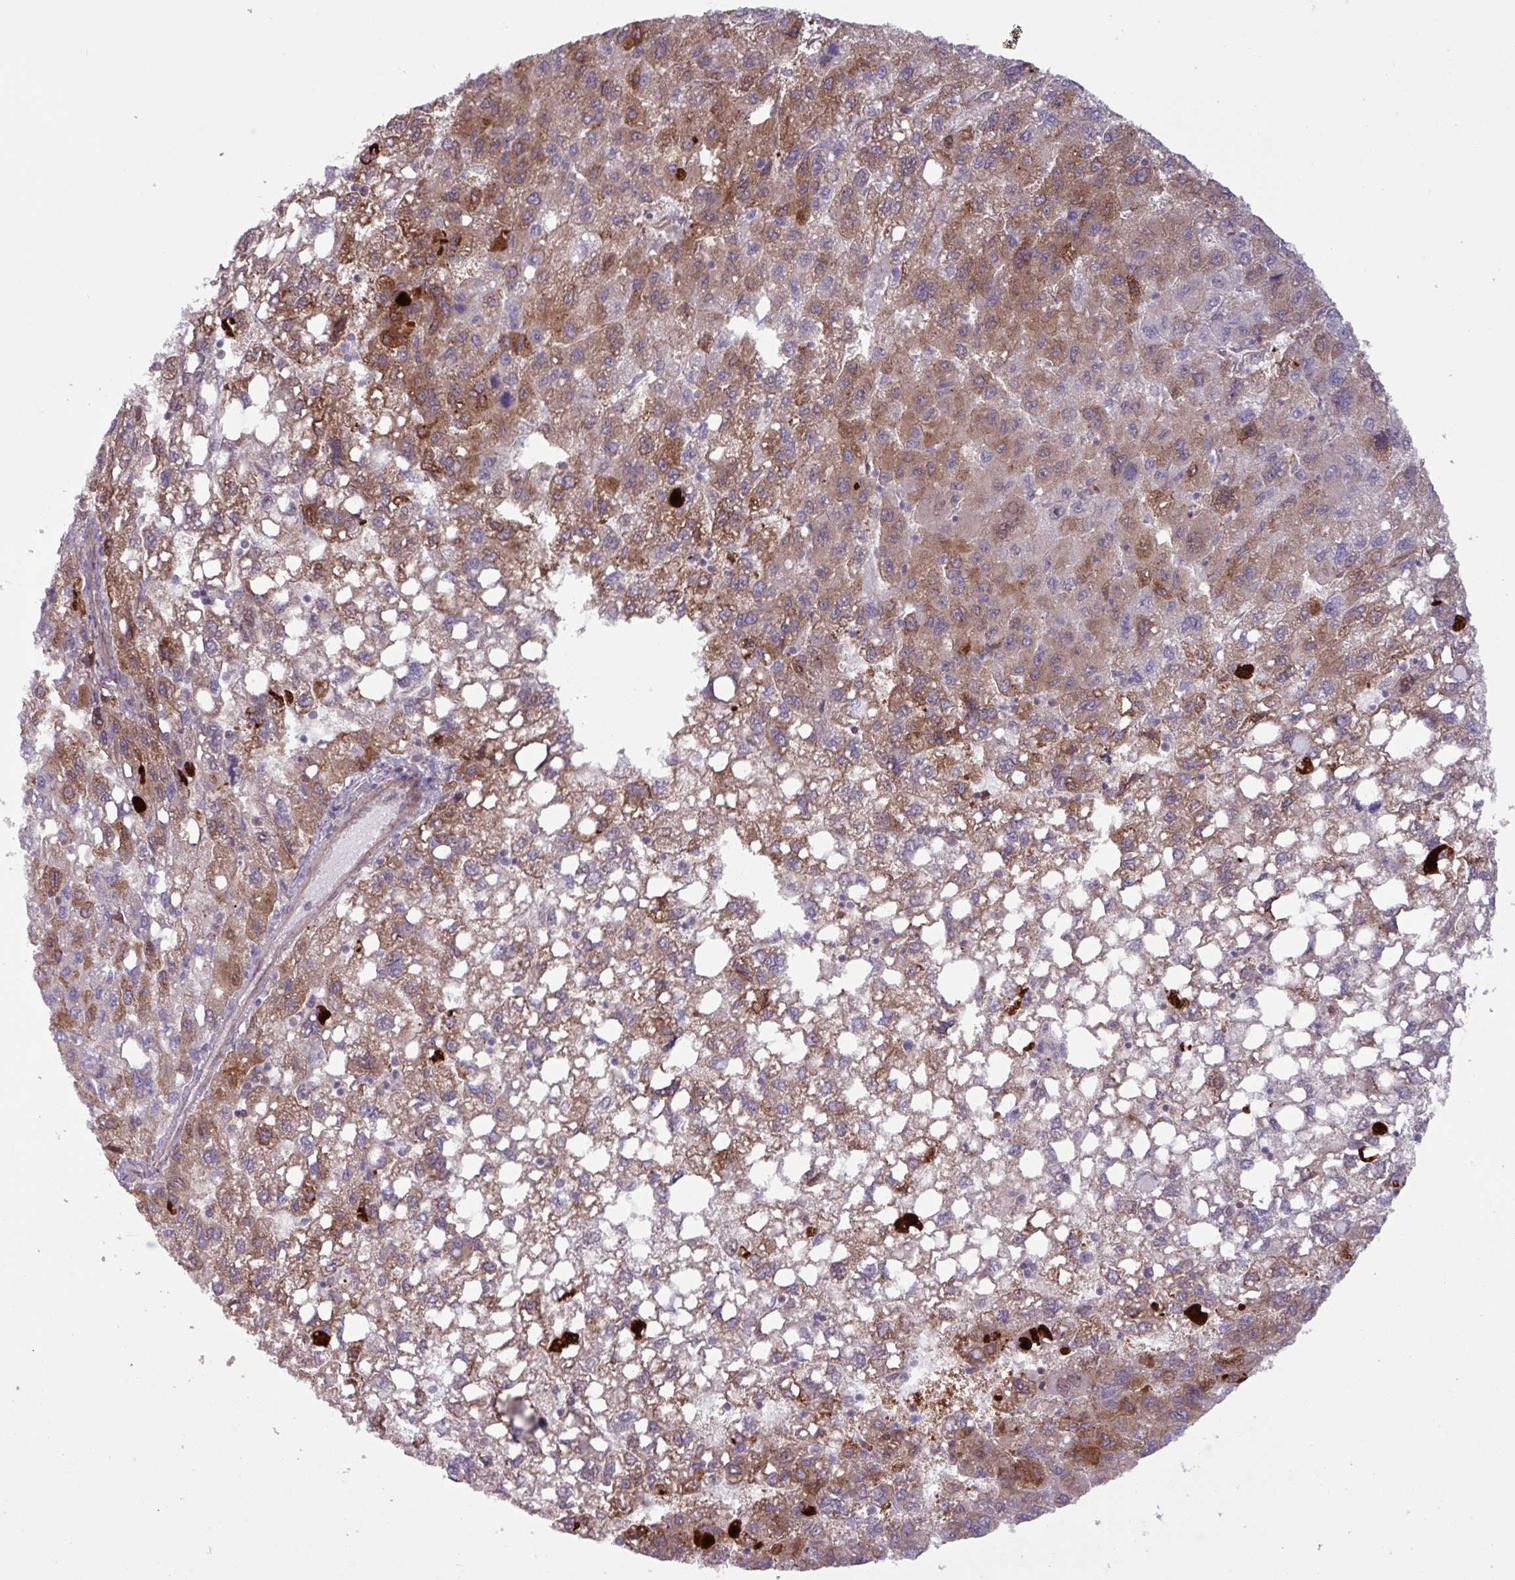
{"staining": {"intensity": "moderate", "quantity": "25%-75%", "location": "cytoplasmic/membranous"}, "tissue": "liver cancer", "cell_type": "Tumor cells", "image_type": "cancer", "snomed": [{"axis": "morphology", "description": "Carcinoma, Hepatocellular, NOS"}, {"axis": "topography", "description": "Liver"}], "caption": "Moderate cytoplasmic/membranous positivity is present in approximately 25%-75% of tumor cells in liver cancer.", "gene": "CNTRL", "patient": {"sex": "female", "age": 82}}